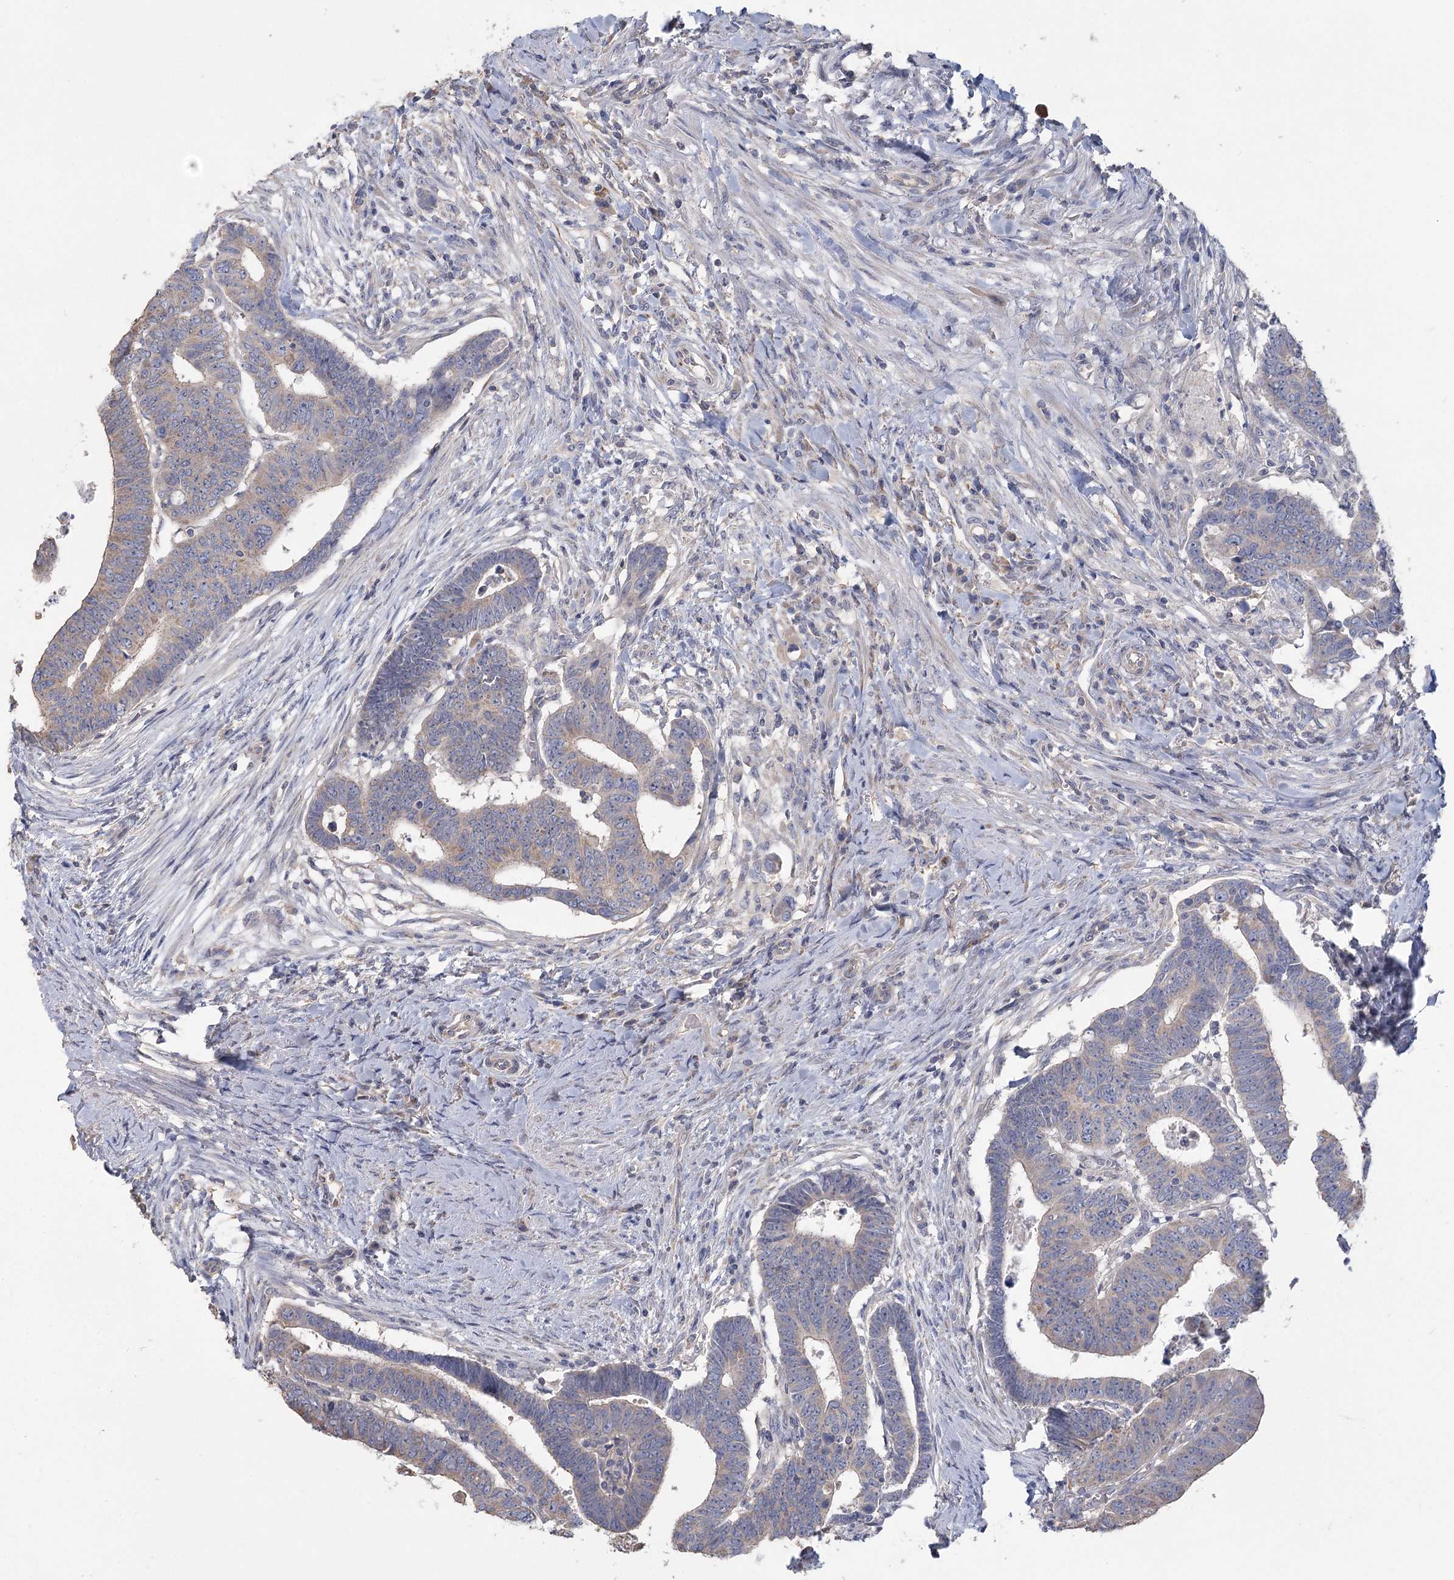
{"staining": {"intensity": "weak", "quantity": "25%-75%", "location": "cytoplasmic/membranous"}, "tissue": "colorectal cancer", "cell_type": "Tumor cells", "image_type": "cancer", "snomed": [{"axis": "morphology", "description": "Normal tissue, NOS"}, {"axis": "morphology", "description": "Adenocarcinoma, NOS"}, {"axis": "topography", "description": "Rectum"}], "caption": "Immunohistochemical staining of human colorectal adenocarcinoma reveals low levels of weak cytoplasmic/membranous protein positivity in approximately 25%-75% of tumor cells.", "gene": "CNTLN", "patient": {"sex": "female", "age": 65}}